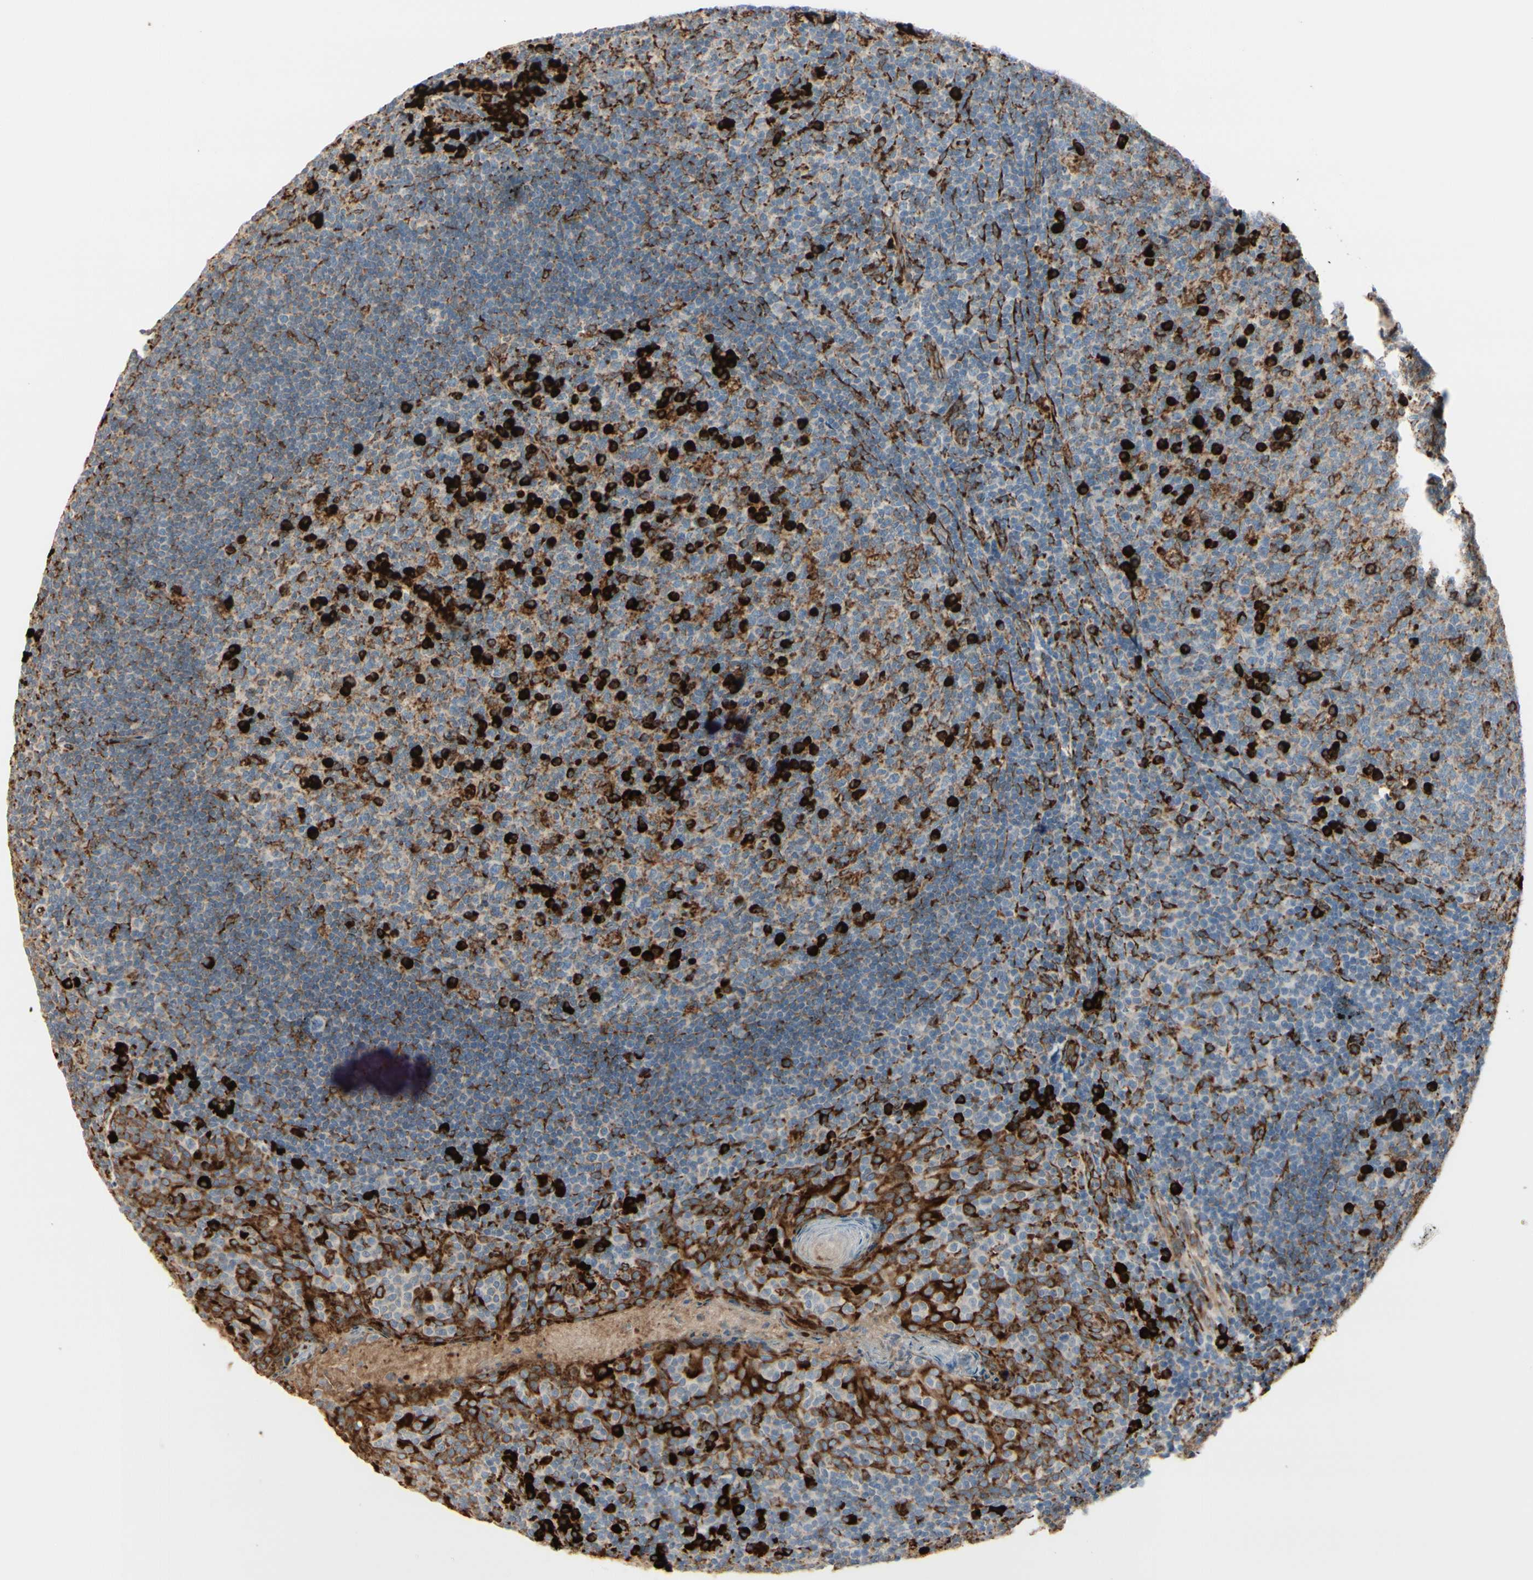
{"staining": {"intensity": "strong", "quantity": "25%-75%", "location": "cytoplasmic/membranous"}, "tissue": "tonsil", "cell_type": "Germinal center cells", "image_type": "normal", "snomed": [{"axis": "morphology", "description": "Normal tissue, NOS"}, {"axis": "topography", "description": "Tonsil"}], "caption": "Immunohistochemistry (IHC) micrograph of unremarkable human tonsil stained for a protein (brown), which demonstrates high levels of strong cytoplasmic/membranous expression in approximately 25%-75% of germinal center cells.", "gene": "RRBP1", "patient": {"sex": "male", "age": 17}}